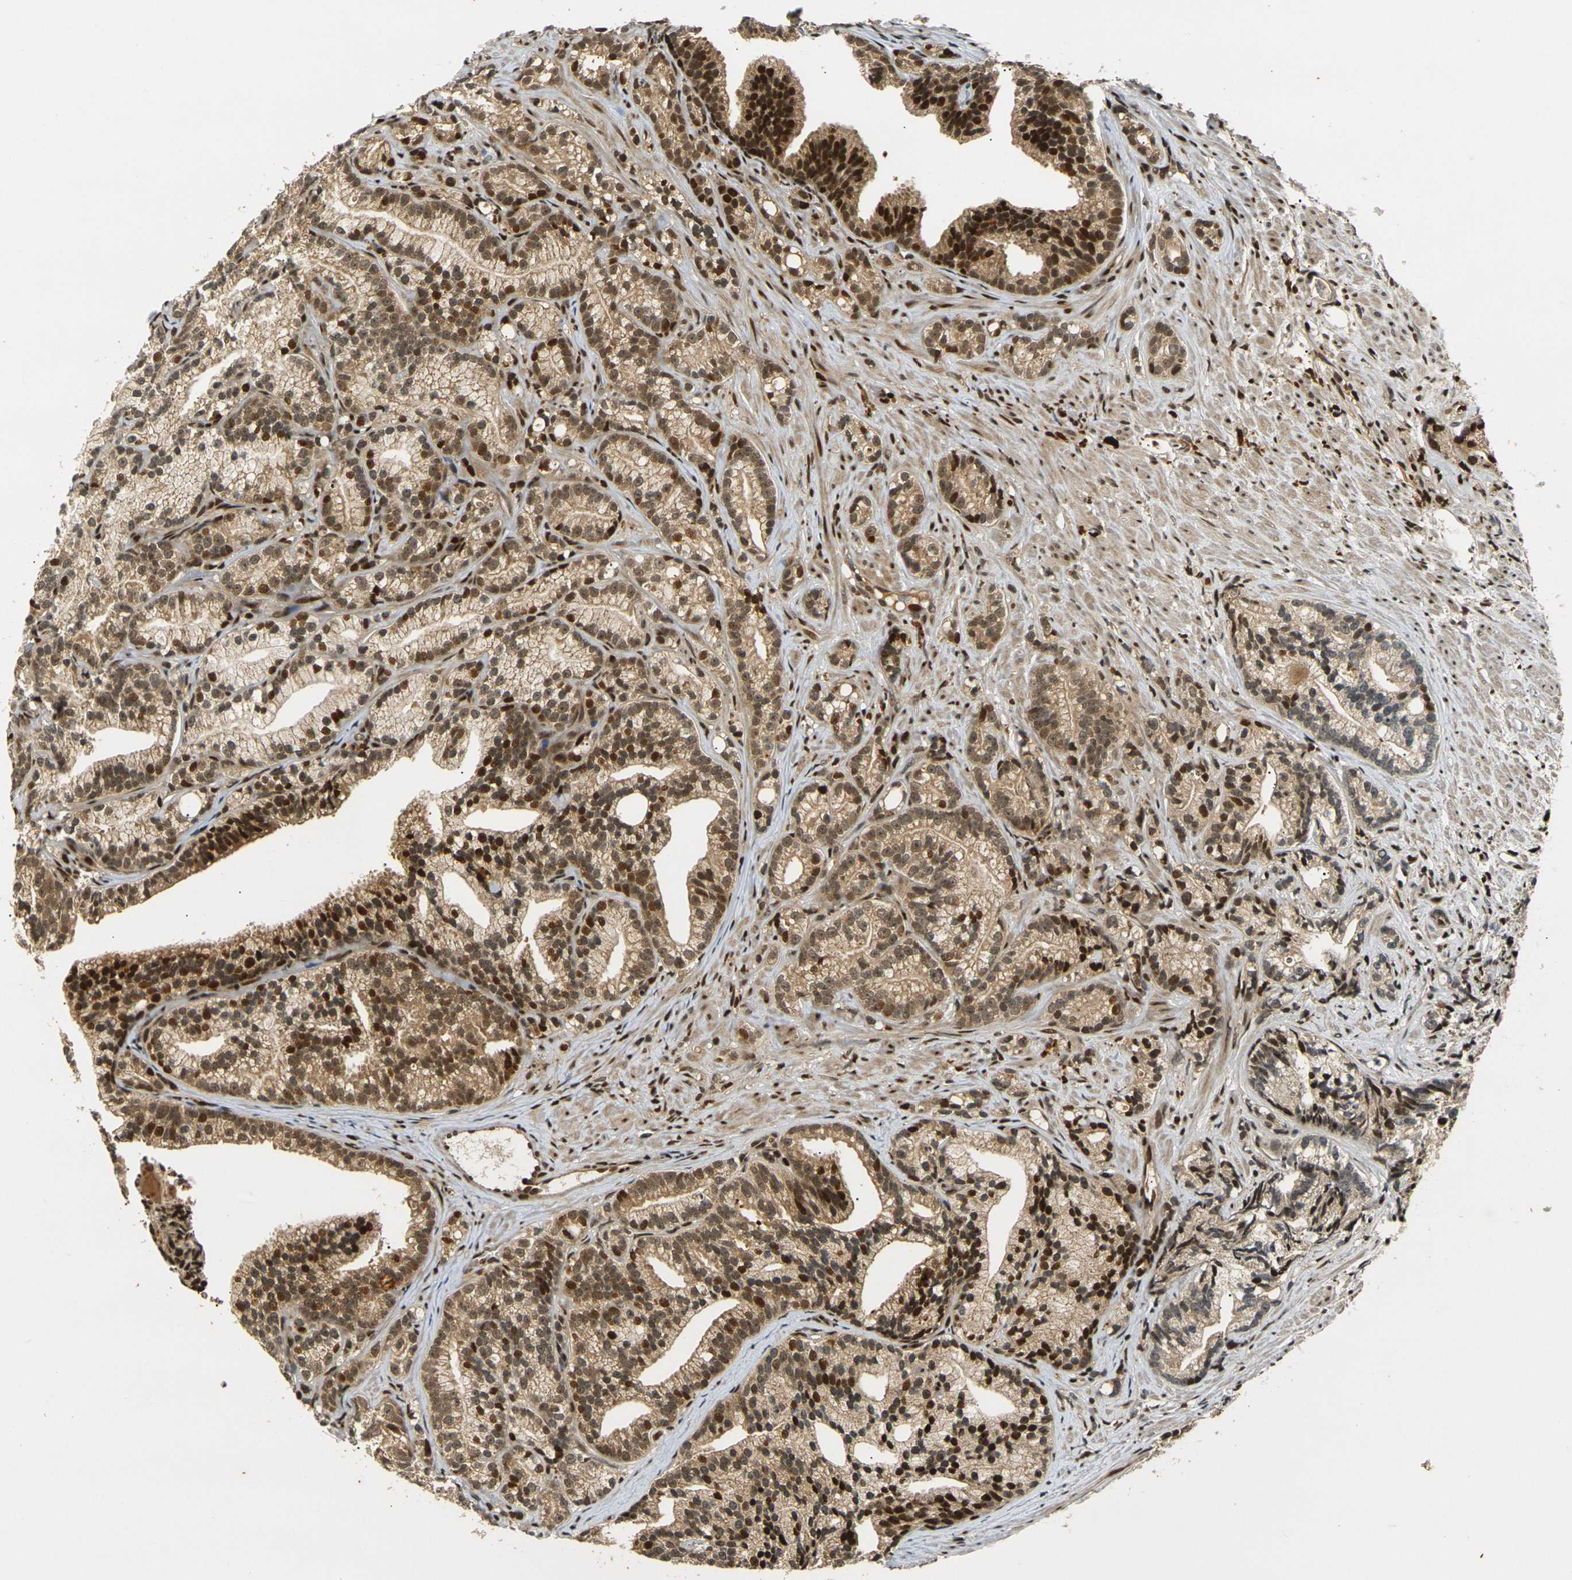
{"staining": {"intensity": "strong", "quantity": ">75%", "location": "cytoplasmic/membranous,nuclear"}, "tissue": "prostate cancer", "cell_type": "Tumor cells", "image_type": "cancer", "snomed": [{"axis": "morphology", "description": "Adenocarcinoma, Low grade"}, {"axis": "topography", "description": "Prostate"}], "caption": "Approximately >75% of tumor cells in prostate cancer (adenocarcinoma (low-grade)) reveal strong cytoplasmic/membranous and nuclear protein expression as visualized by brown immunohistochemical staining.", "gene": "ACTL6A", "patient": {"sex": "male", "age": 89}}